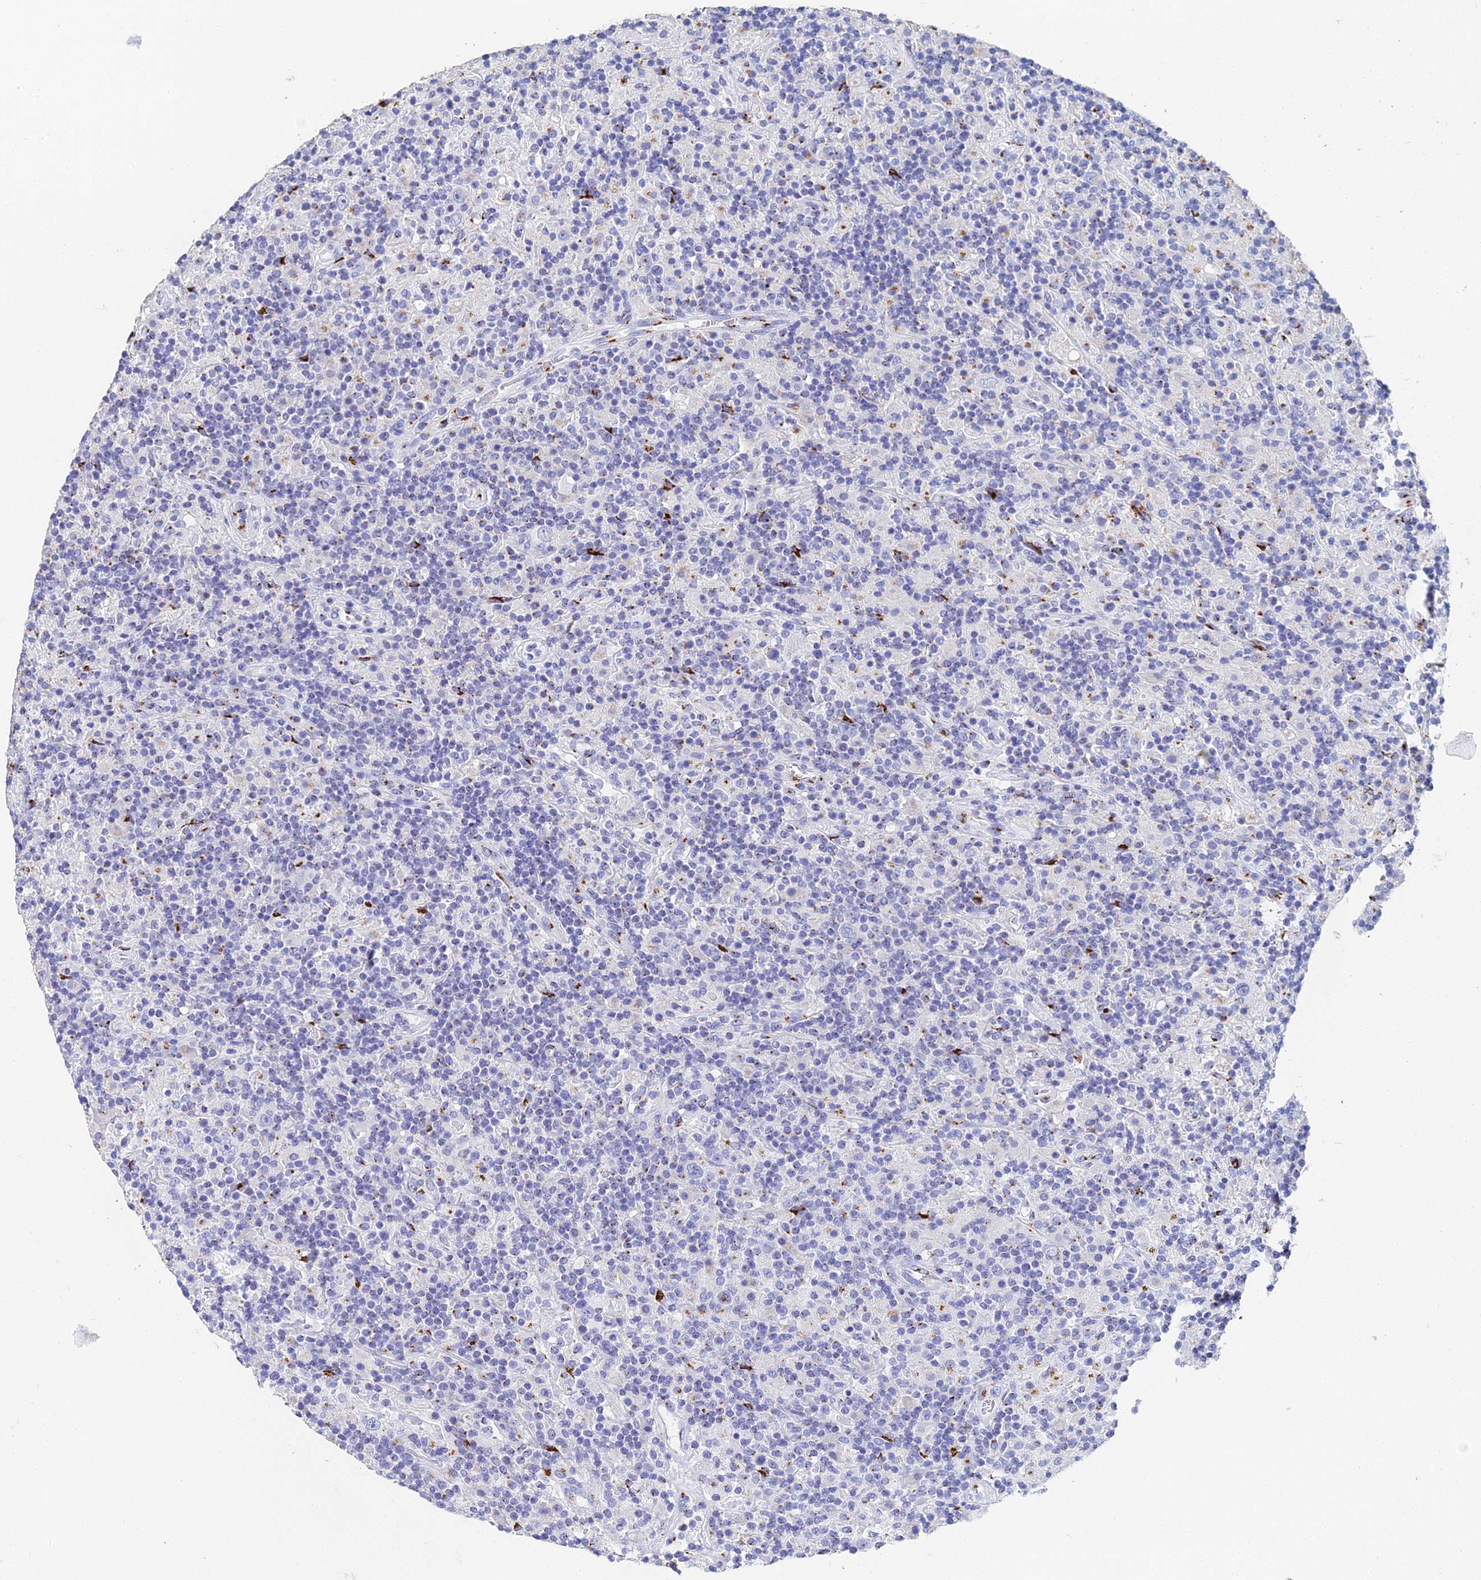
{"staining": {"intensity": "negative", "quantity": "none", "location": "none"}, "tissue": "lymphoma", "cell_type": "Tumor cells", "image_type": "cancer", "snomed": [{"axis": "morphology", "description": "Hodgkin's disease, NOS"}, {"axis": "topography", "description": "Lymph node"}], "caption": "Lymphoma was stained to show a protein in brown. There is no significant expression in tumor cells.", "gene": "ENSG00000268674", "patient": {"sex": "male", "age": 70}}